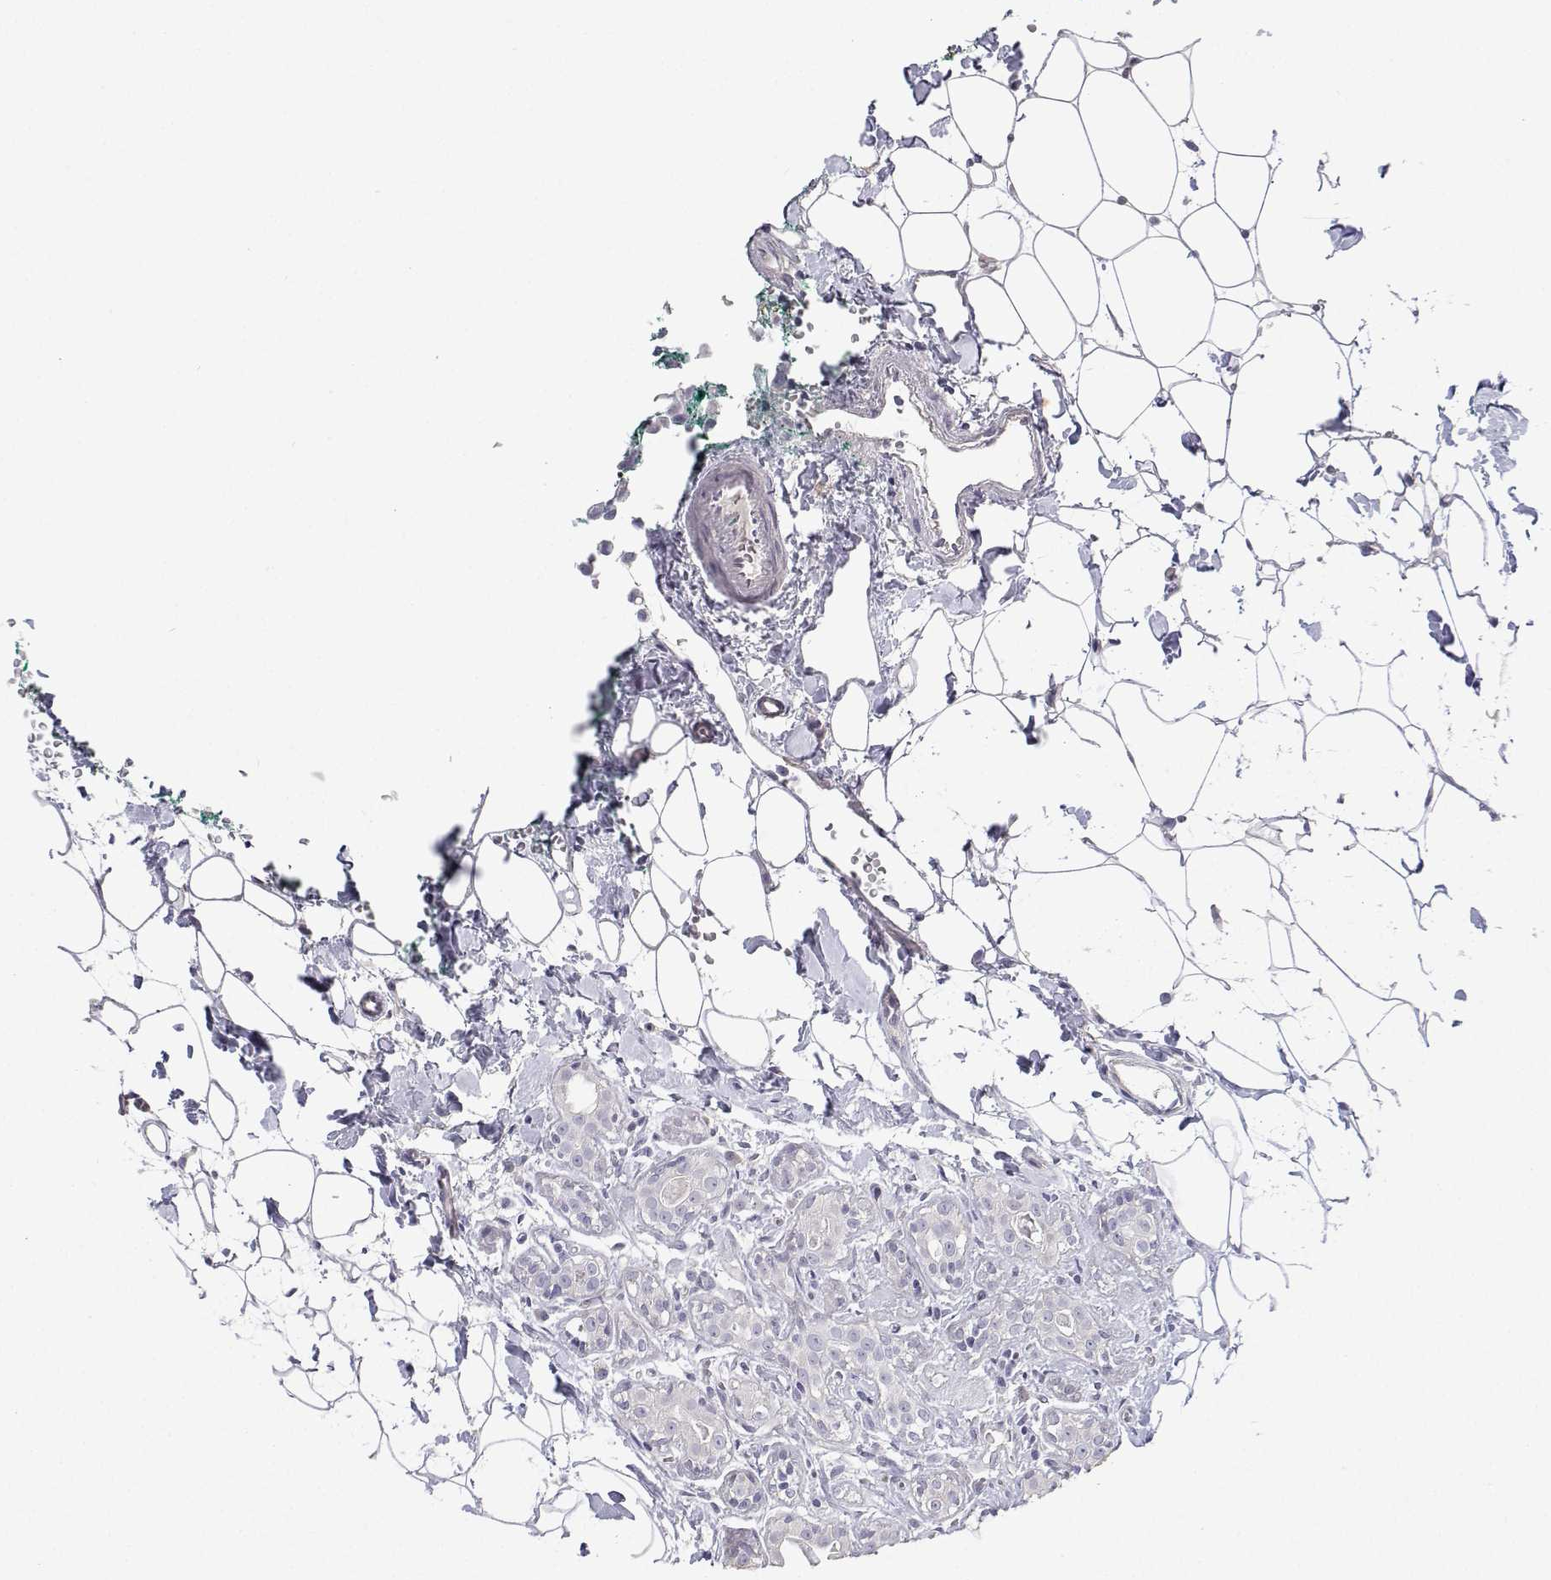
{"staining": {"intensity": "negative", "quantity": "none", "location": "none"}, "tissue": "breast cancer", "cell_type": "Tumor cells", "image_type": "cancer", "snomed": [{"axis": "morphology", "description": "Duct carcinoma"}, {"axis": "topography", "description": "Breast"}], "caption": "Immunohistochemistry (IHC) image of neoplastic tissue: breast invasive ductal carcinoma stained with DAB reveals no significant protein expression in tumor cells. (Brightfield microscopy of DAB (3,3'-diaminobenzidine) IHC at high magnification).", "gene": "ANKRD65", "patient": {"sex": "female", "age": 43}}